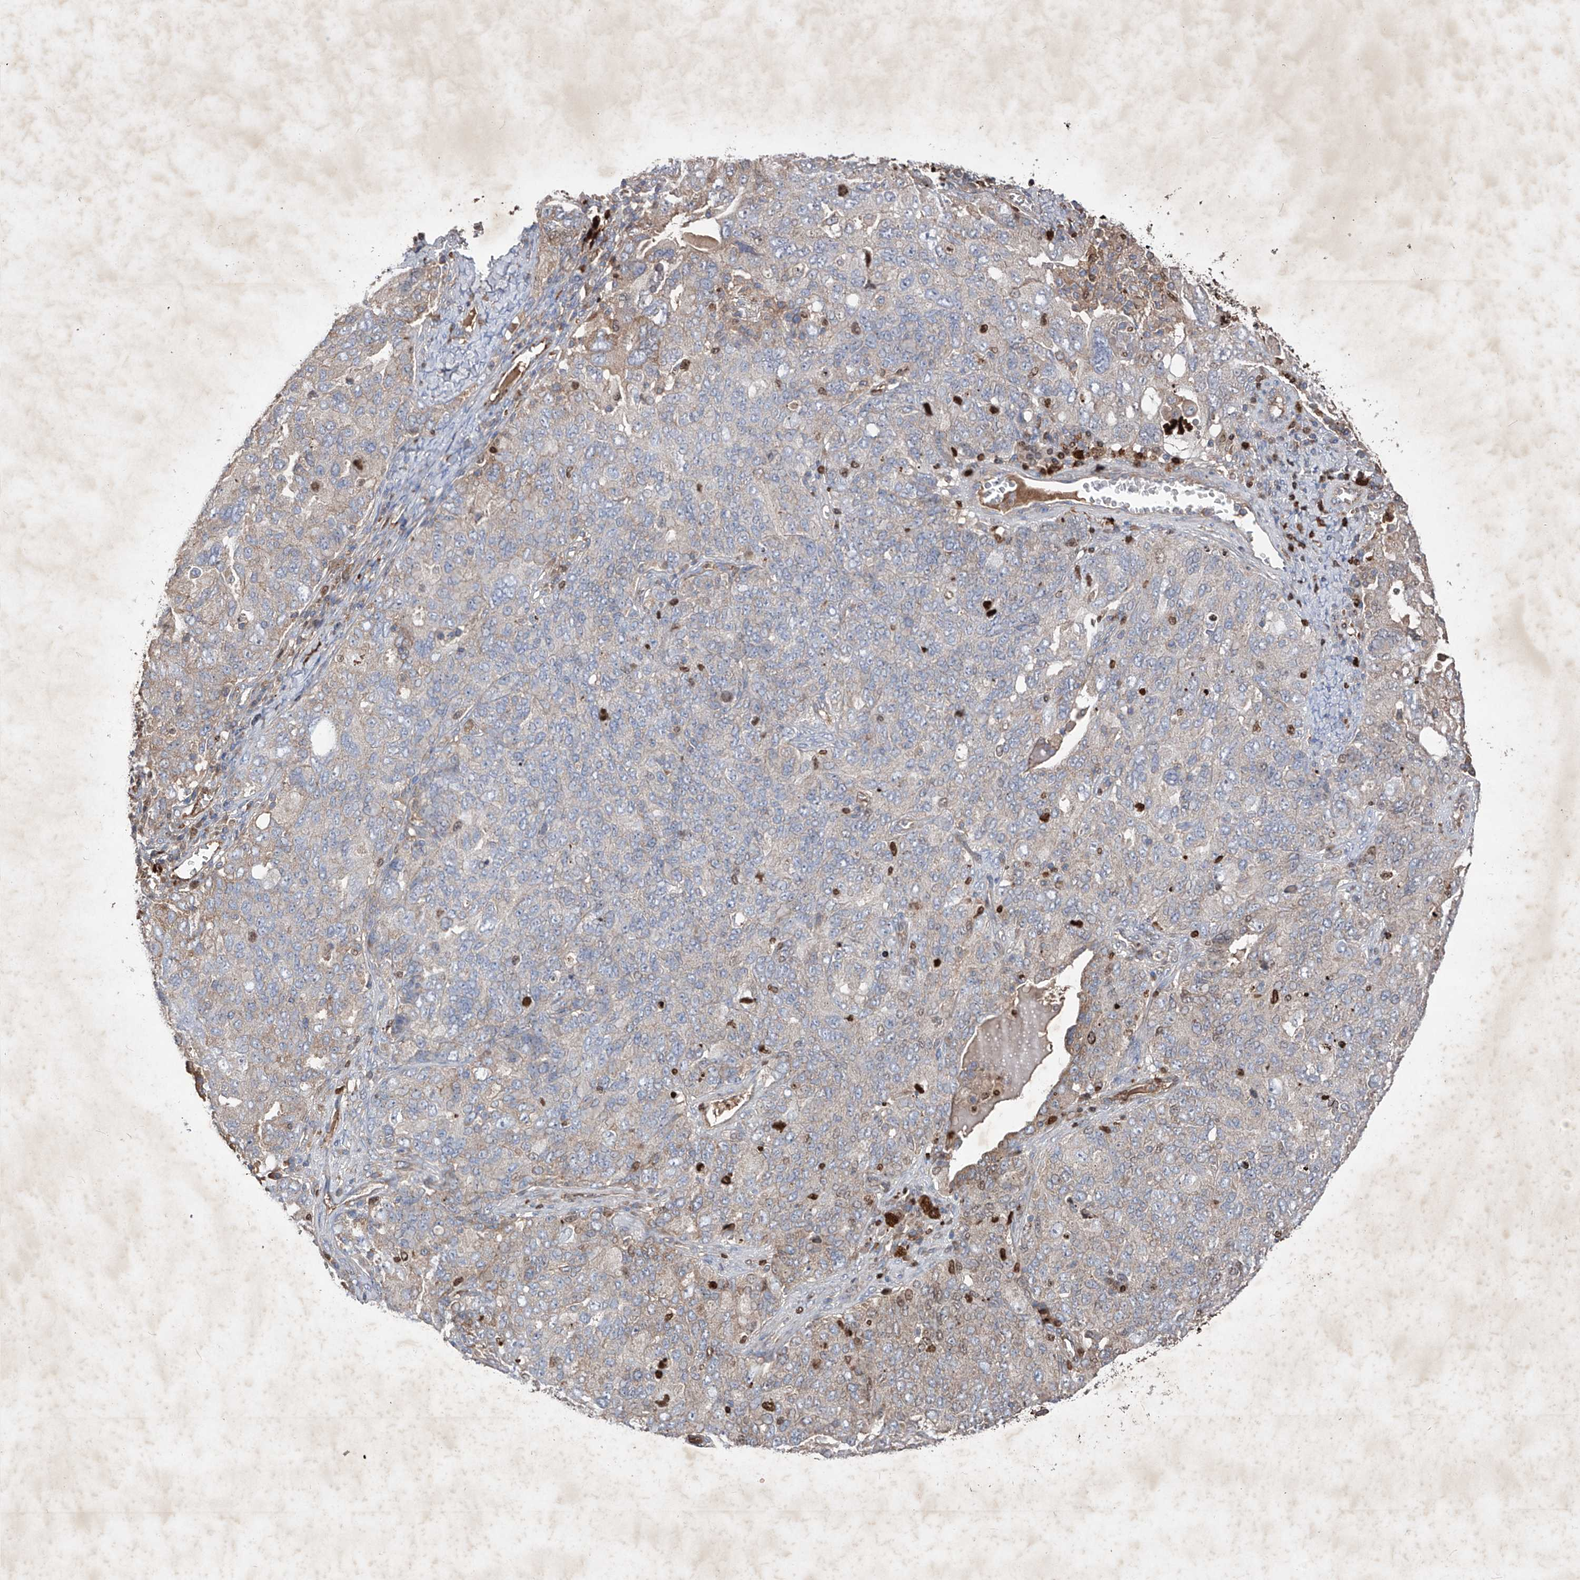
{"staining": {"intensity": "weak", "quantity": "<25%", "location": "cytoplasmic/membranous"}, "tissue": "ovarian cancer", "cell_type": "Tumor cells", "image_type": "cancer", "snomed": [{"axis": "morphology", "description": "Carcinoma, endometroid"}, {"axis": "topography", "description": "Ovary"}], "caption": "DAB (3,3'-diaminobenzidine) immunohistochemical staining of ovarian cancer shows no significant positivity in tumor cells.", "gene": "EDN1", "patient": {"sex": "female", "age": 62}}